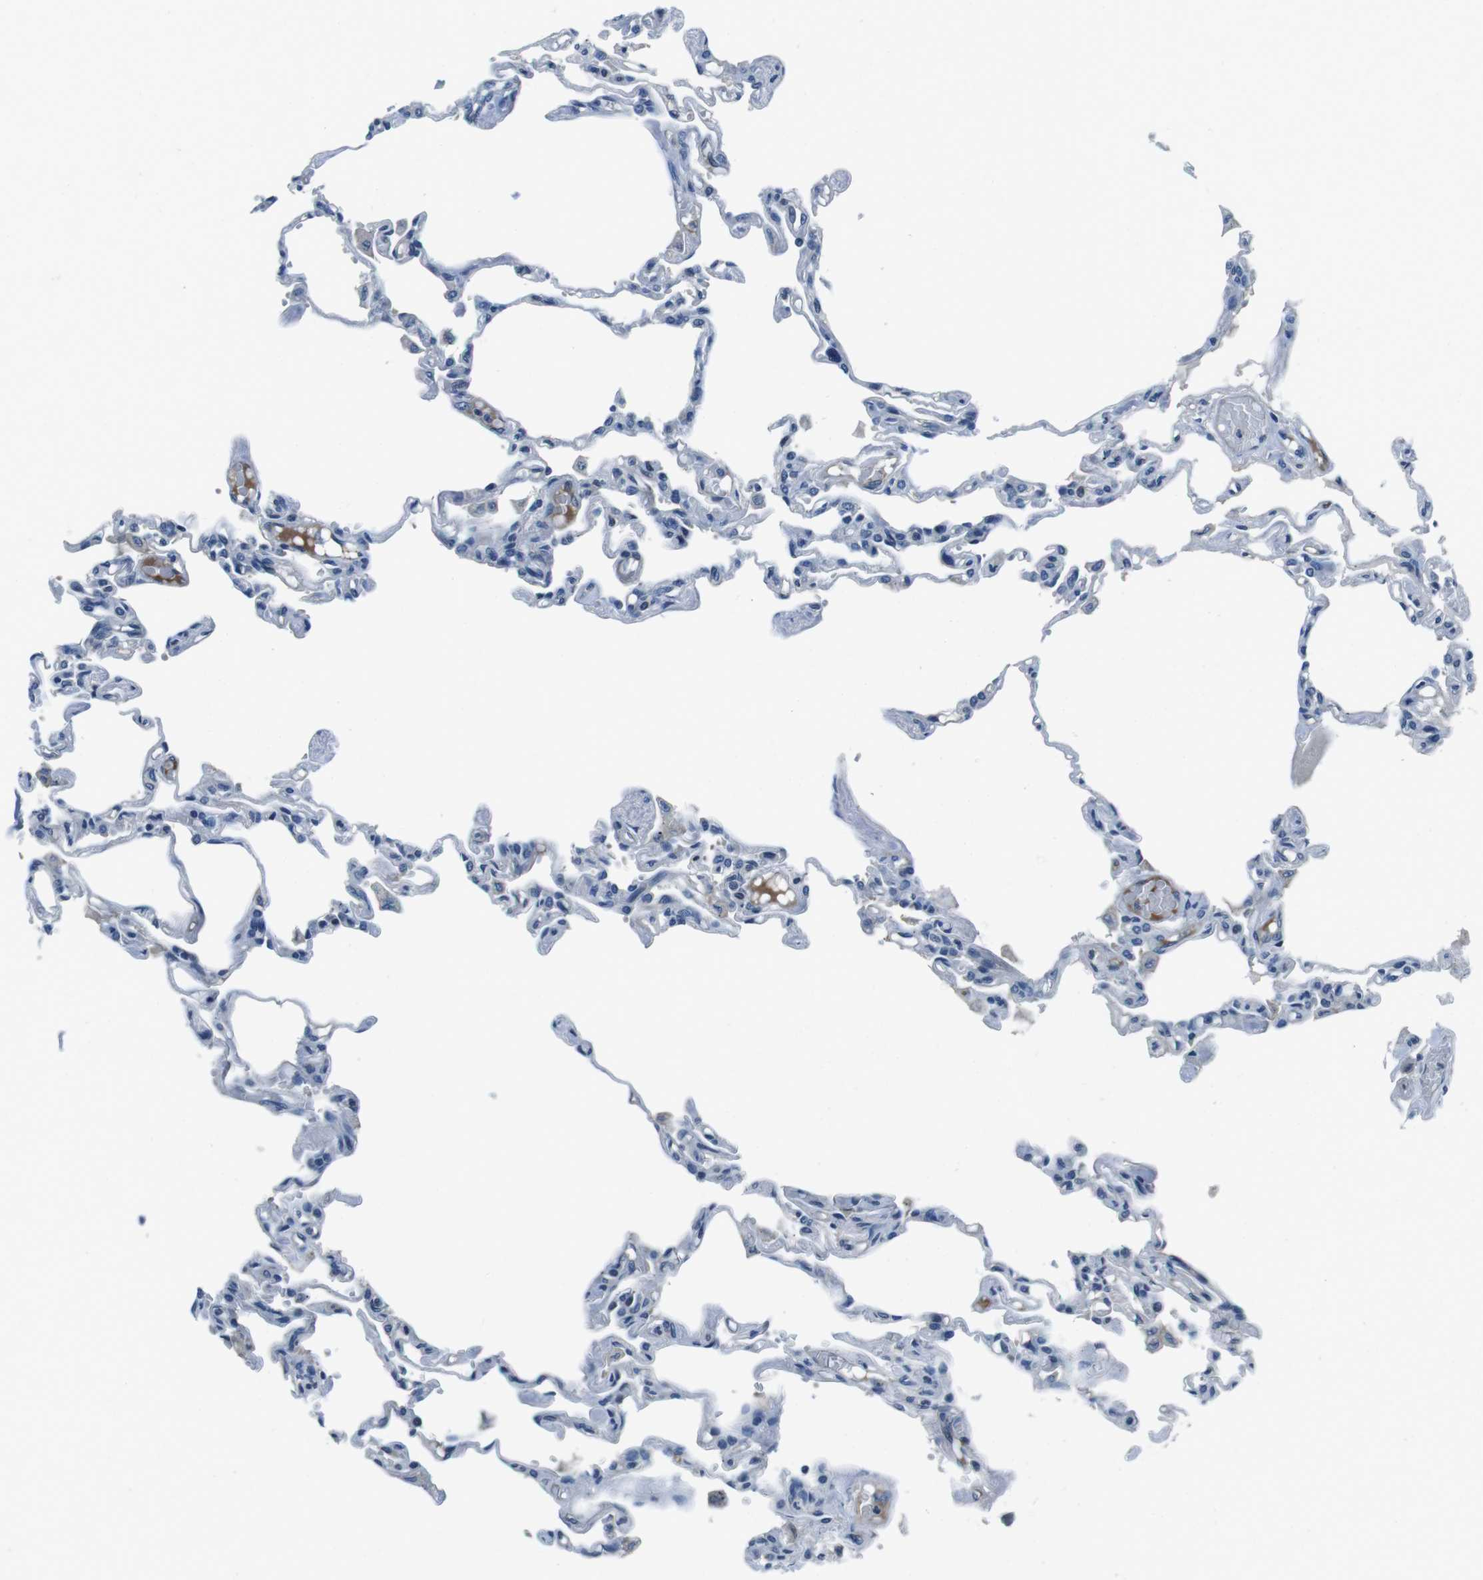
{"staining": {"intensity": "negative", "quantity": "none", "location": "none"}, "tissue": "lung", "cell_type": "Alveolar cells", "image_type": "normal", "snomed": [{"axis": "morphology", "description": "Normal tissue, NOS"}, {"axis": "topography", "description": "Lung"}], "caption": "Immunohistochemistry (IHC) image of benign lung: human lung stained with DAB (3,3'-diaminobenzidine) exhibits no significant protein positivity in alveolar cells. Nuclei are stained in blue.", "gene": "KCNJ5", "patient": {"sex": "male", "age": 21}}